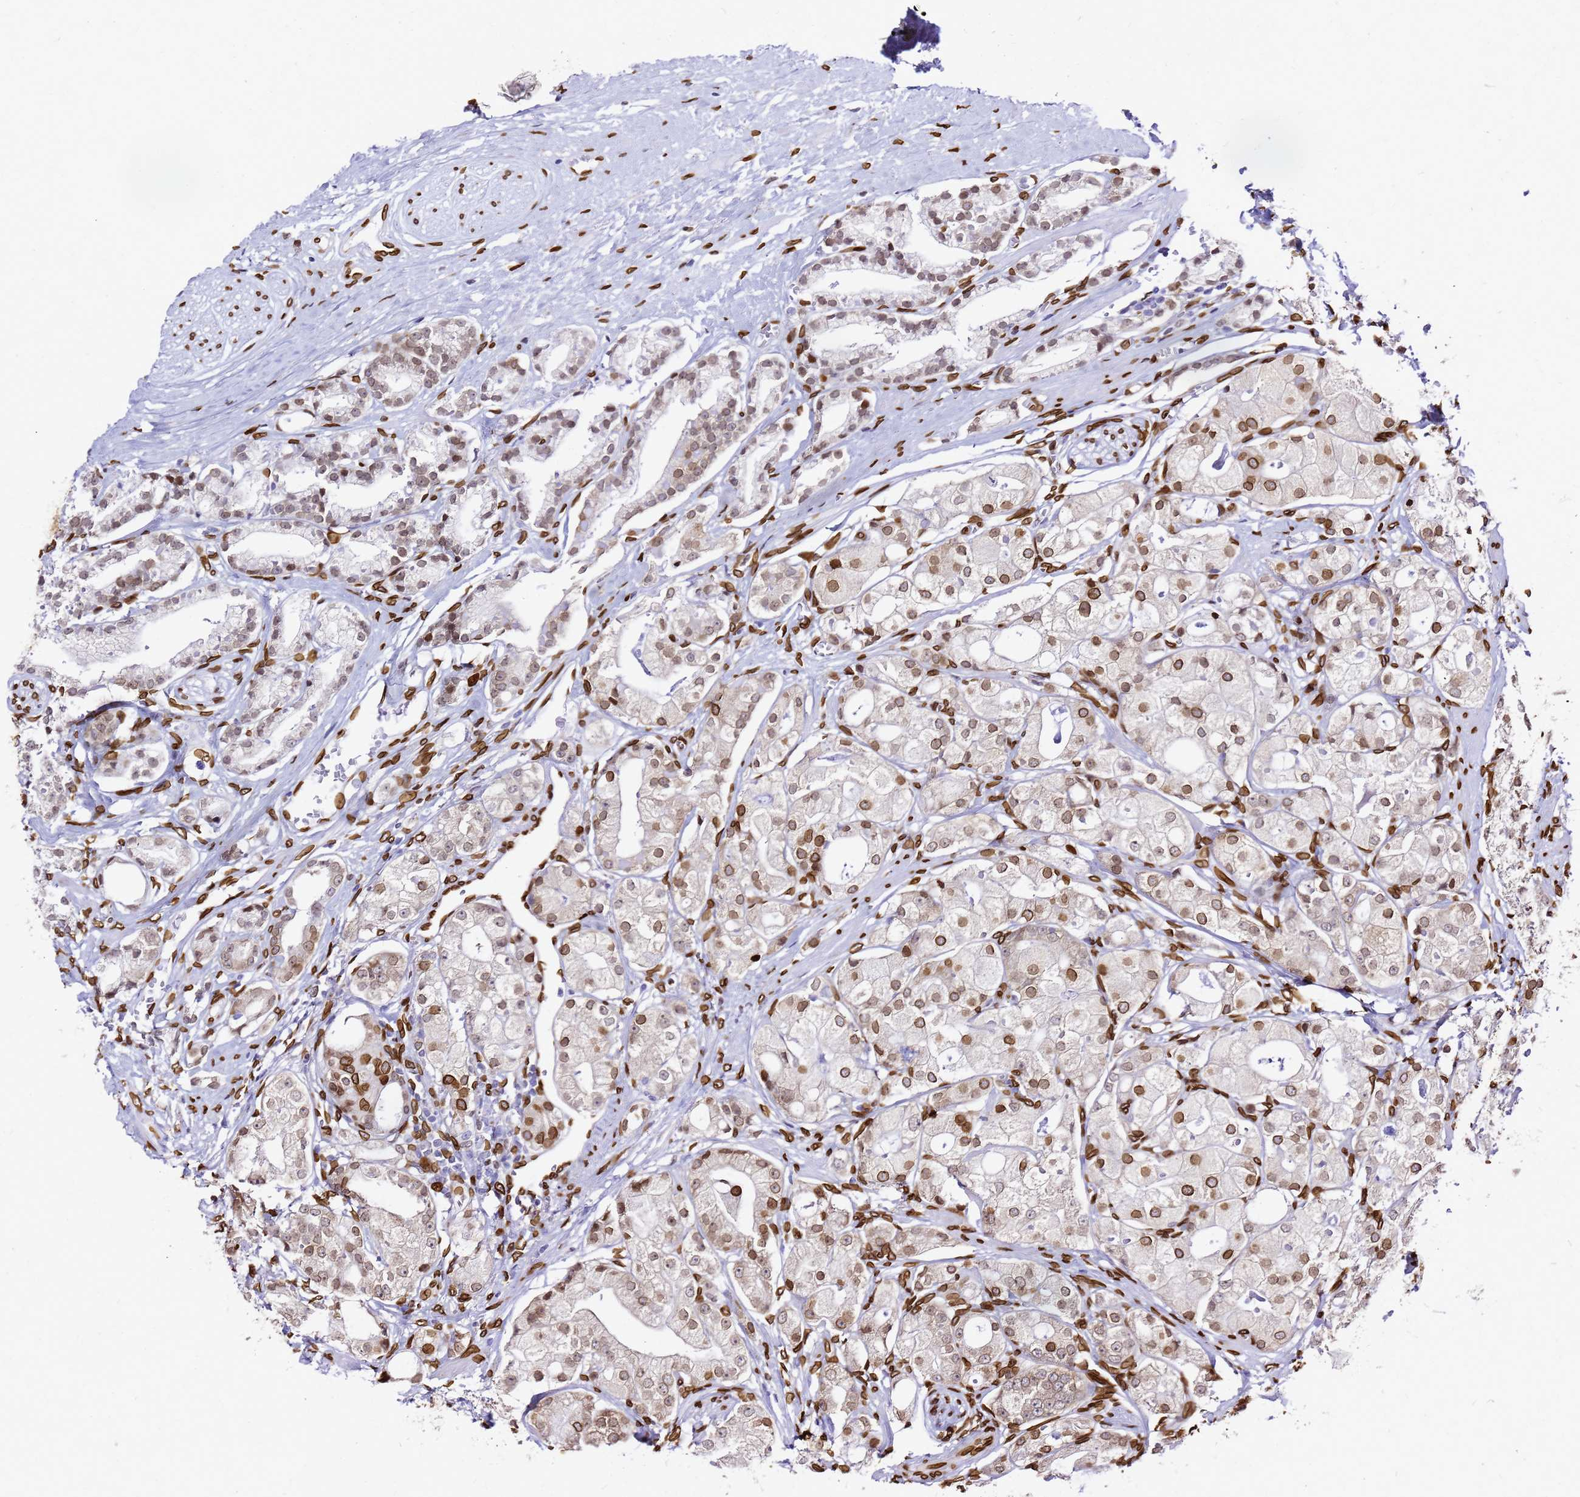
{"staining": {"intensity": "moderate", "quantity": "25%-75%", "location": "cytoplasmic/membranous,nuclear"}, "tissue": "prostate cancer", "cell_type": "Tumor cells", "image_type": "cancer", "snomed": [{"axis": "morphology", "description": "Adenocarcinoma, High grade"}, {"axis": "topography", "description": "Prostate"}], "caption": "Tumor cells display medium levels of moderate cytoplasmic/membranous and nuclear staining in about 25%-75% of cells in human prostate cancer (high-grade adenocarcinoma).", "gene": "C6orf141", "patient": {"sex": "male", "age": 71}}